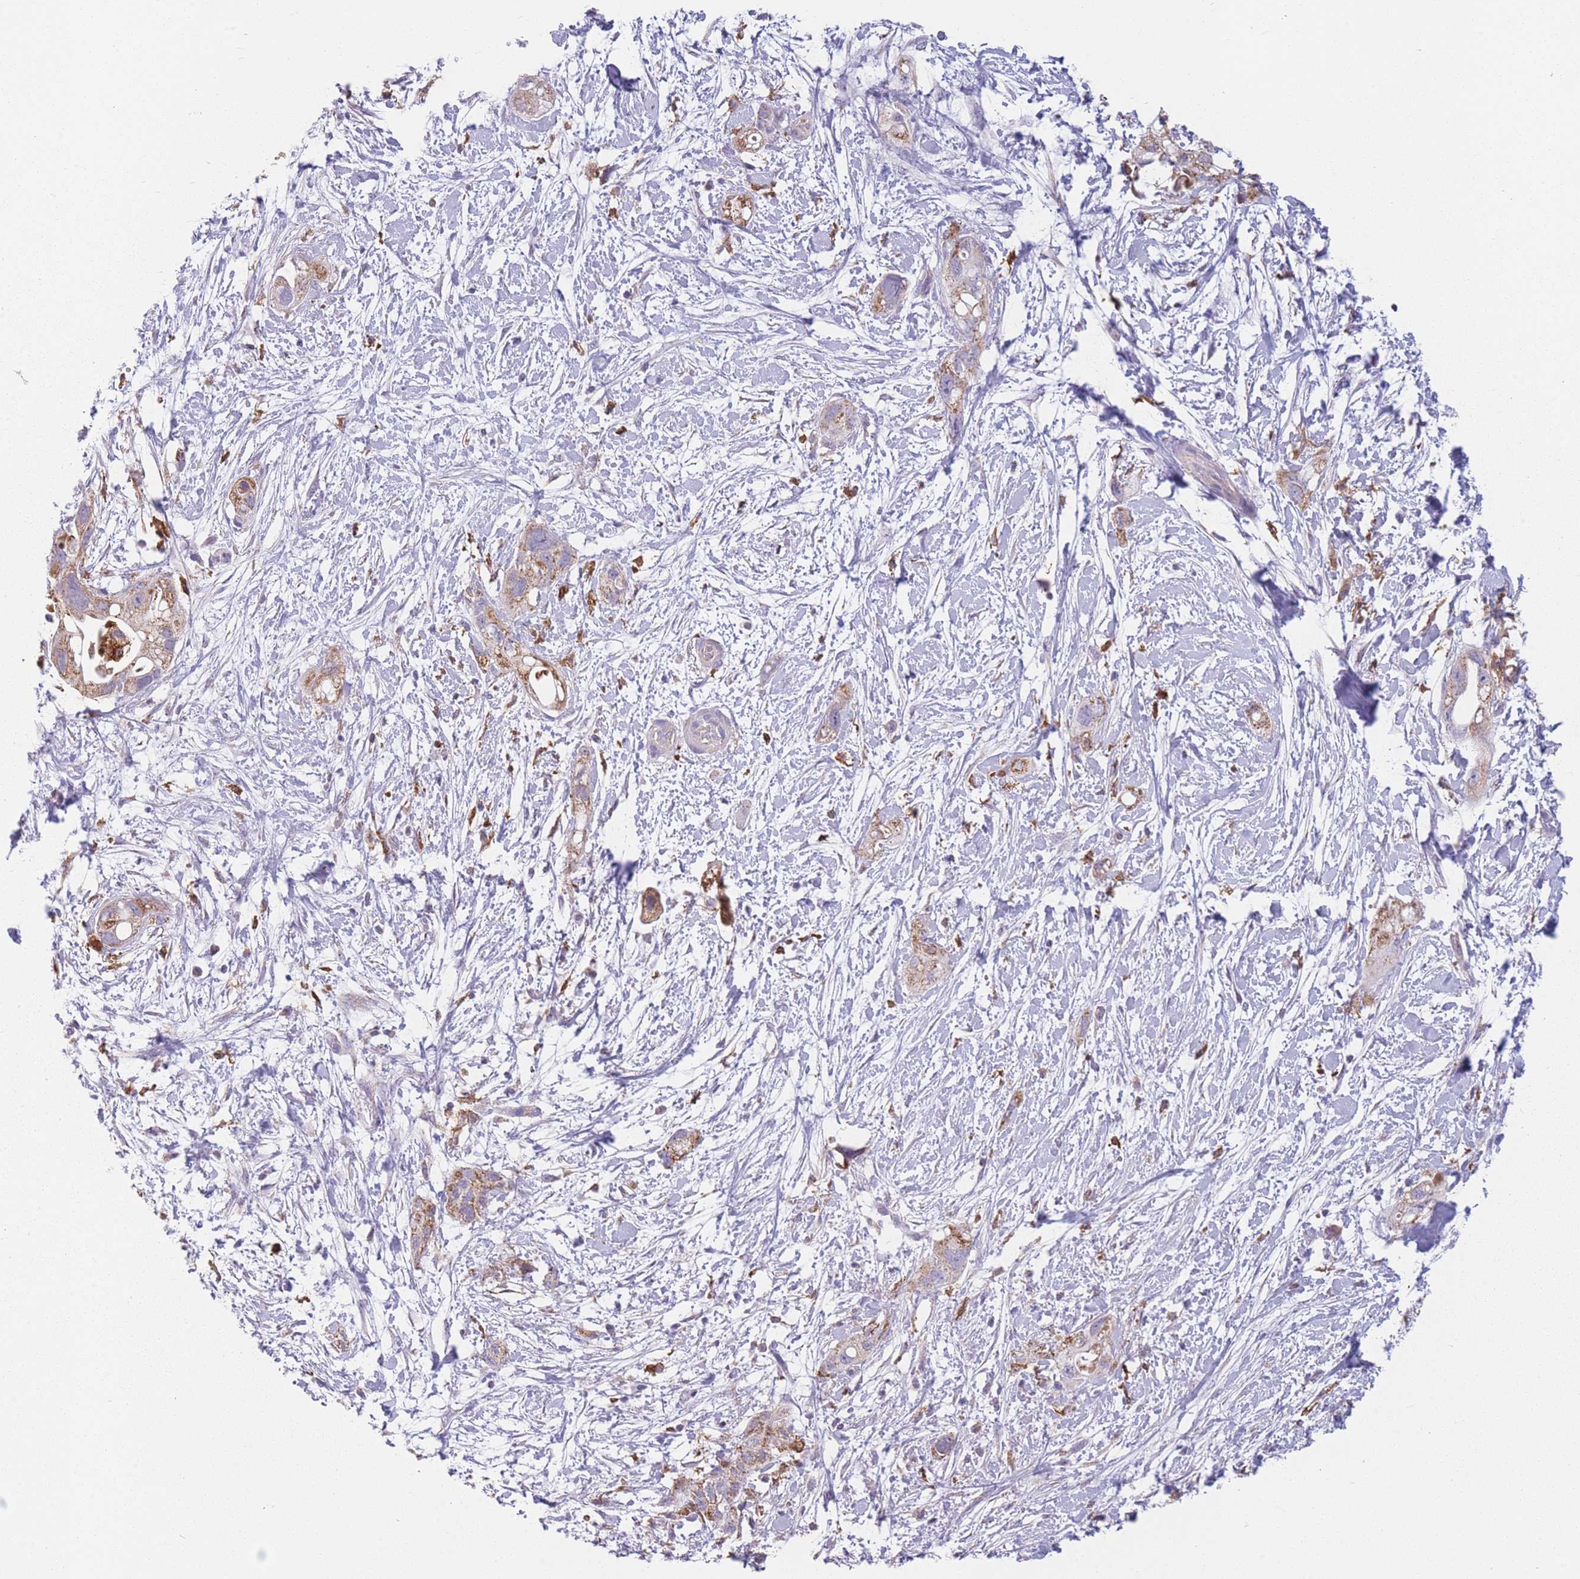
{"staining": {"intensity": "moderate", "quantity": "<25%", "location": "cytoplasmic/membranous"}, "tissue": "pancreatic cancer", "cell_type": "Tumor cells", "image_type": "cancer", "snomed": [{"axis": "morphology", "description": "Adenocarcinoma, NOS"}, {"axis": "topography", "description": "Pancreas"}], "caption": "Moderate cytoplasmic/membranous positivity is appreciated in about <25% of tumor cells in pancreatic adenocarcinoma.", "gene": "PRAM1", "patient": {"sex": "female", "age": 72}}